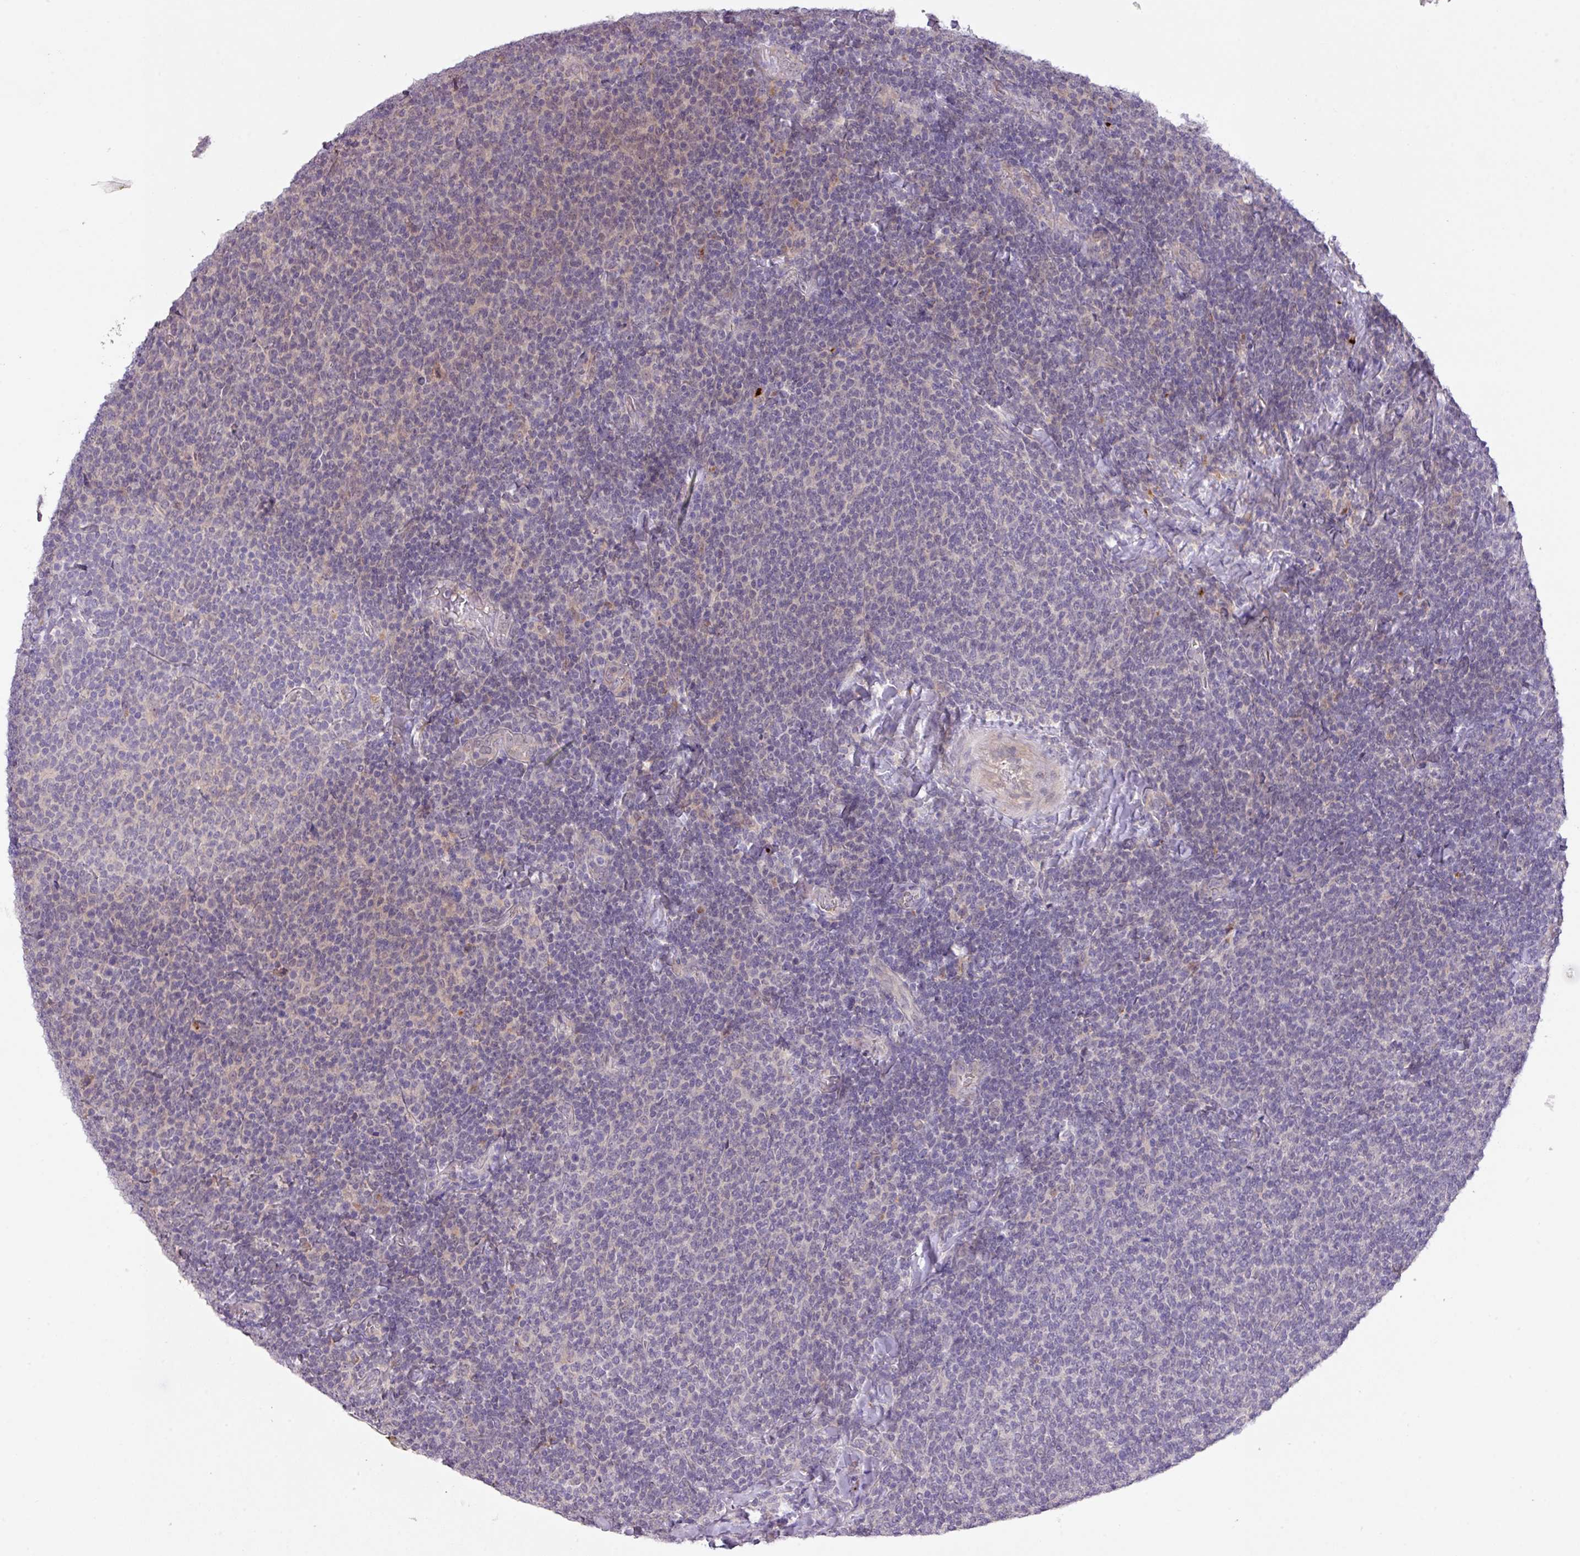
{"staining": {"intensity": "negative", "quantity": "none", "location": "none"}, "tissue": "lymphoma", "cell_type": "Tumor cells", "image_type": "cancer", "snomed": [{"axis": "morphology", "description": "Malignant lymphoma, non-Hodgkin's type, Low grade"}, {"axis": "topography", "description": "Lymph node"}], "caption": "Photomicrograph shows no protein expression in tumor cells of lymphoma tissue.", "gene": "PRADC1", "patient": {"sex": "male", "age": 52}}